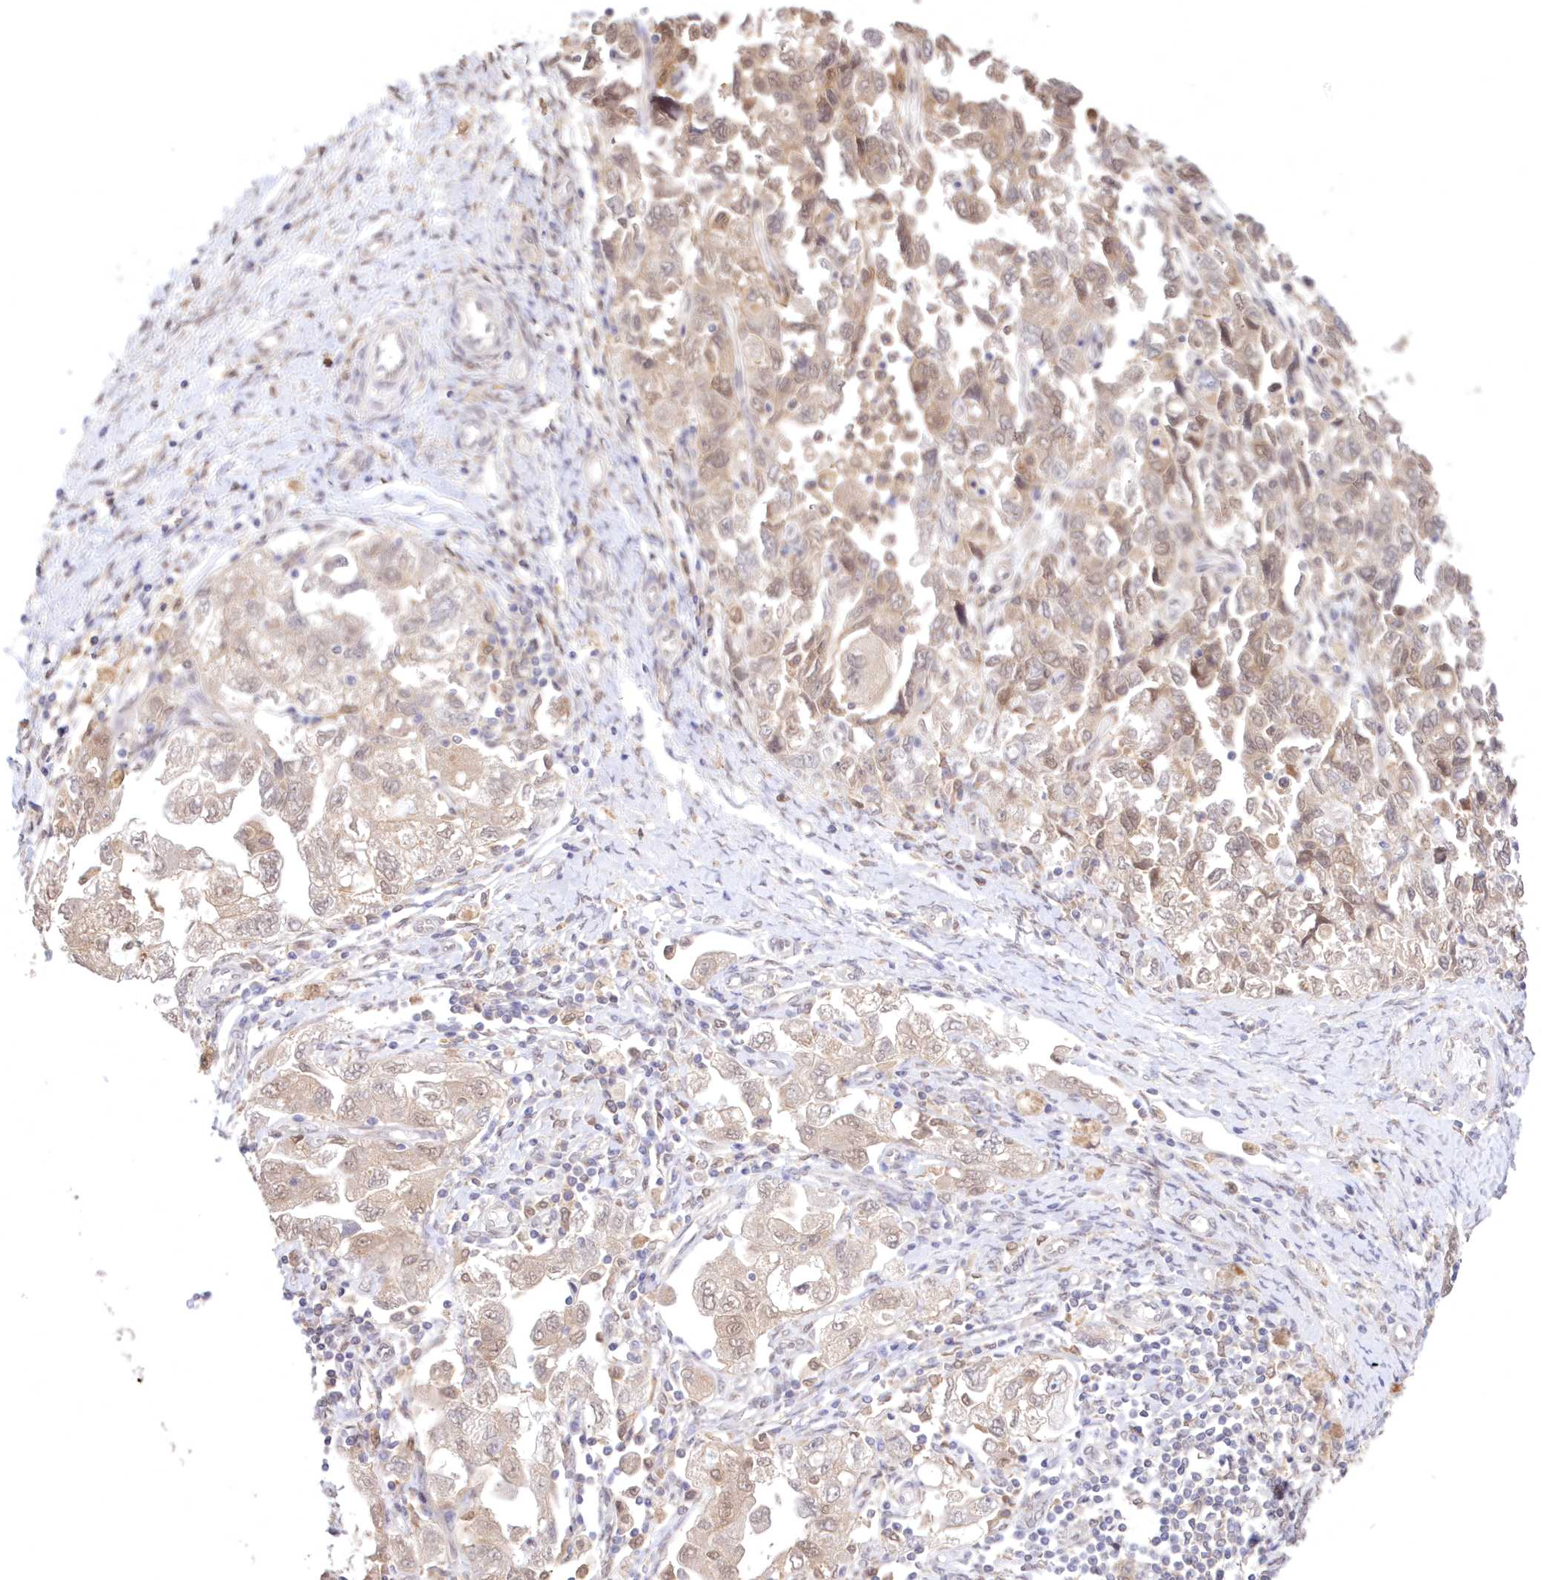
{"staining": {"intensity": "weak", "quantity": ">75%", "location": "cytoplasmic/membranous,nuclear"}, "tissue": "ovarian cancer", "cell_type": "Tumor cells", "image_type": "cancer", "snomed": [{"axis": "morphology", "description": "Carcinoma, NOS"}, {"axis": "morphology", "description": "Cystadenocarcinoma, serous, NOS"}, {"axis": "topography", "description": "Ovary"}], "caption": "Ovarian cancer (serous cystadenocarcinoma) stained with a brown dye reveals weak cytoplasmic/membranous and nuclear positive staining in about >75% of tumor cells.", "gene": "RNPEP", "patient": {"sex": "female", "age": 69}}